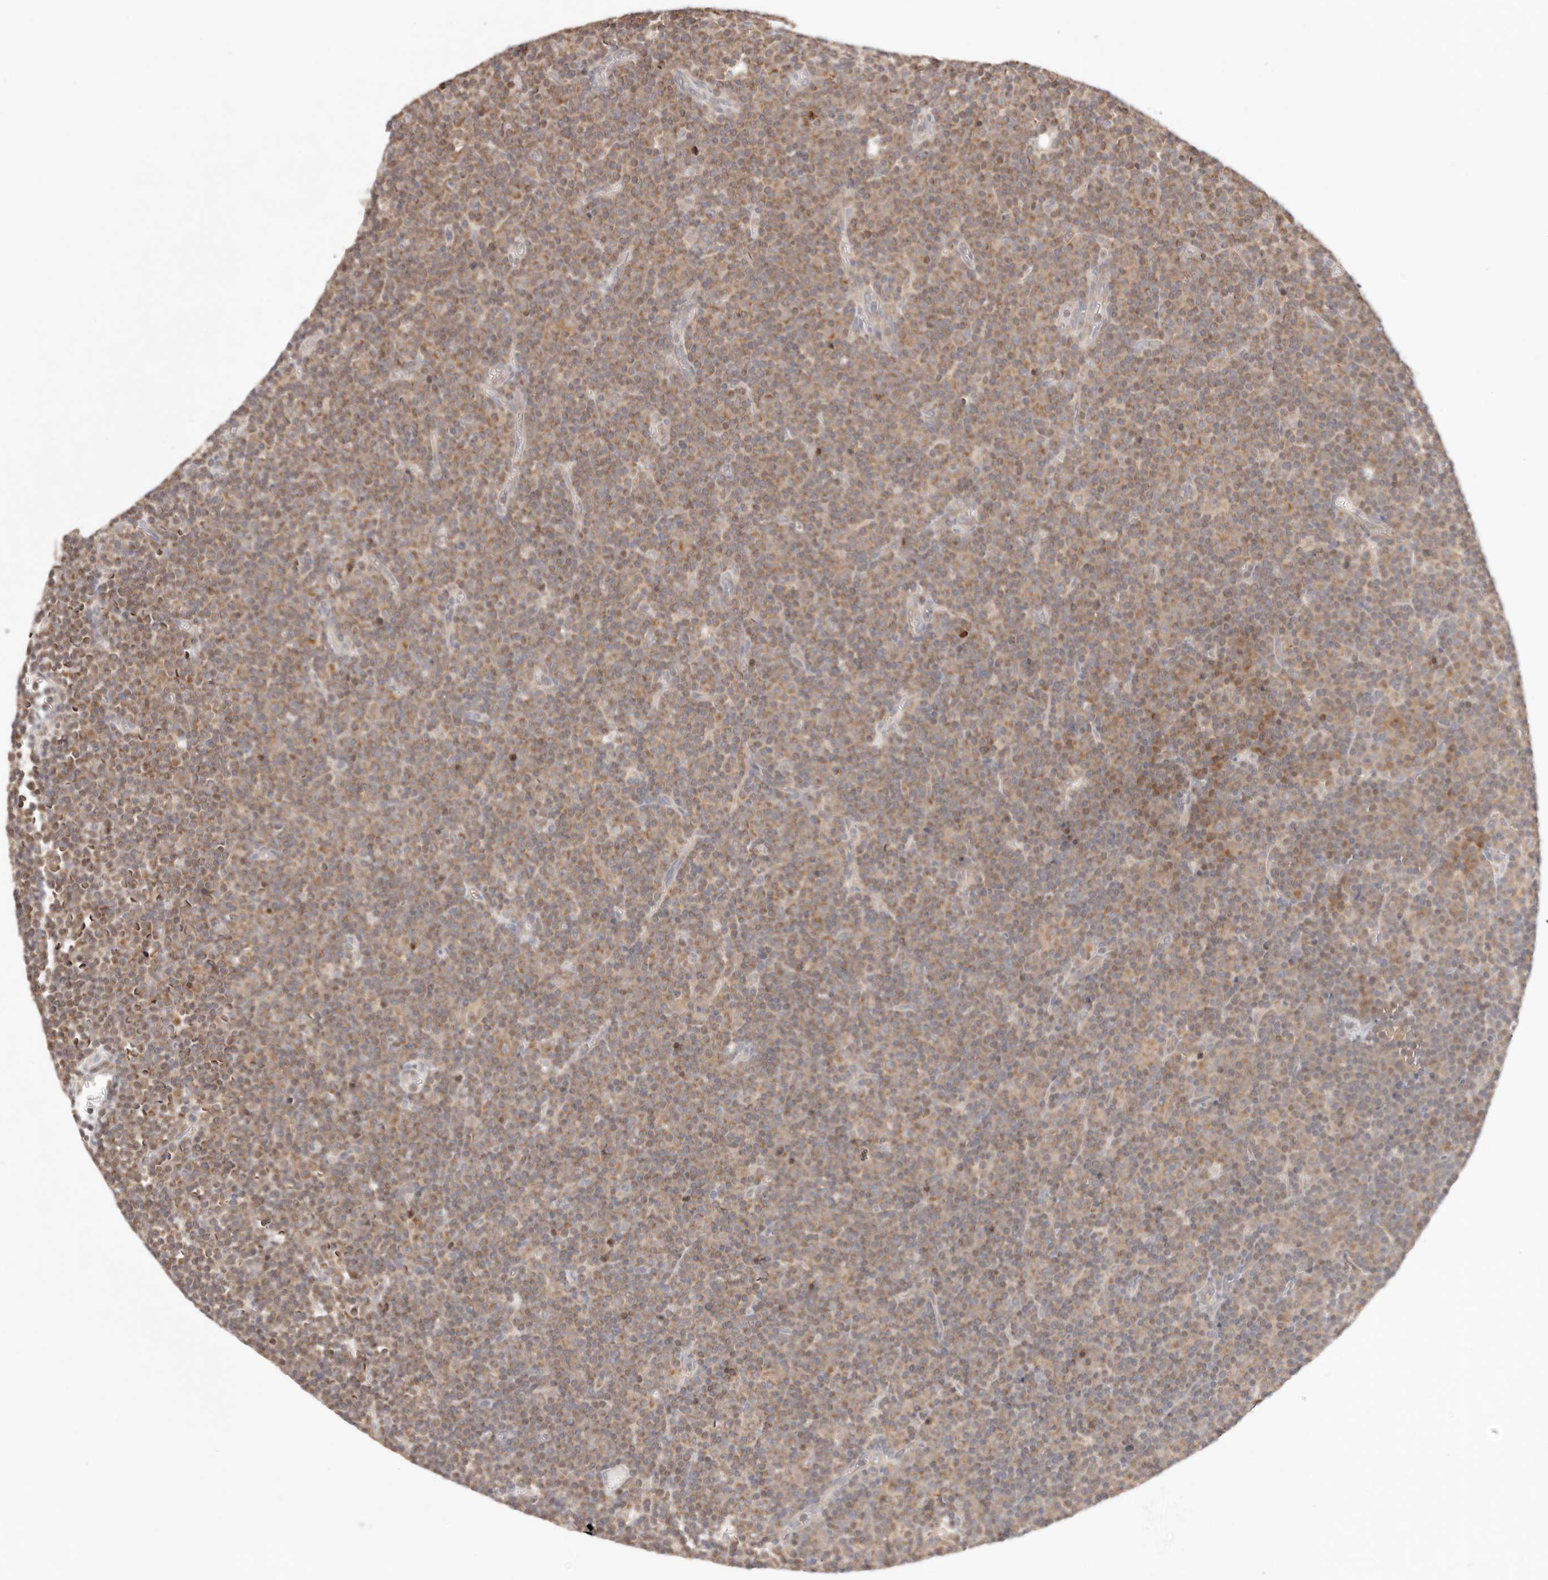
{"staining": {"intensity": "moderate", "quantity": ">75%", "location": "cytoplasmic/membranous"}, "tissue": "lymphoma", "cell_type": "Tumor cells", "image_type": "cancer", "snomed": [{"axis": "morphology", "description": "Malignant lymphoma, non-Hodgkin's type, Low grade"}, {"axis": "topography", "description": "Lymph node"}], "caption": "IHC photomicrograph of neoplastic tissue: human low-grade malignant lymphoma, non-Hodgkin's type stained using immunohistochemistry (IHC) demonstrates medium levels of moderate protein expression localized specifically in the cytoplasmic/membranous of tumor cells, appearing as a cytoplasmic/membranous brown color.", "gene": "KCMF1", "patient": {"sex": "female", "age": 67}}